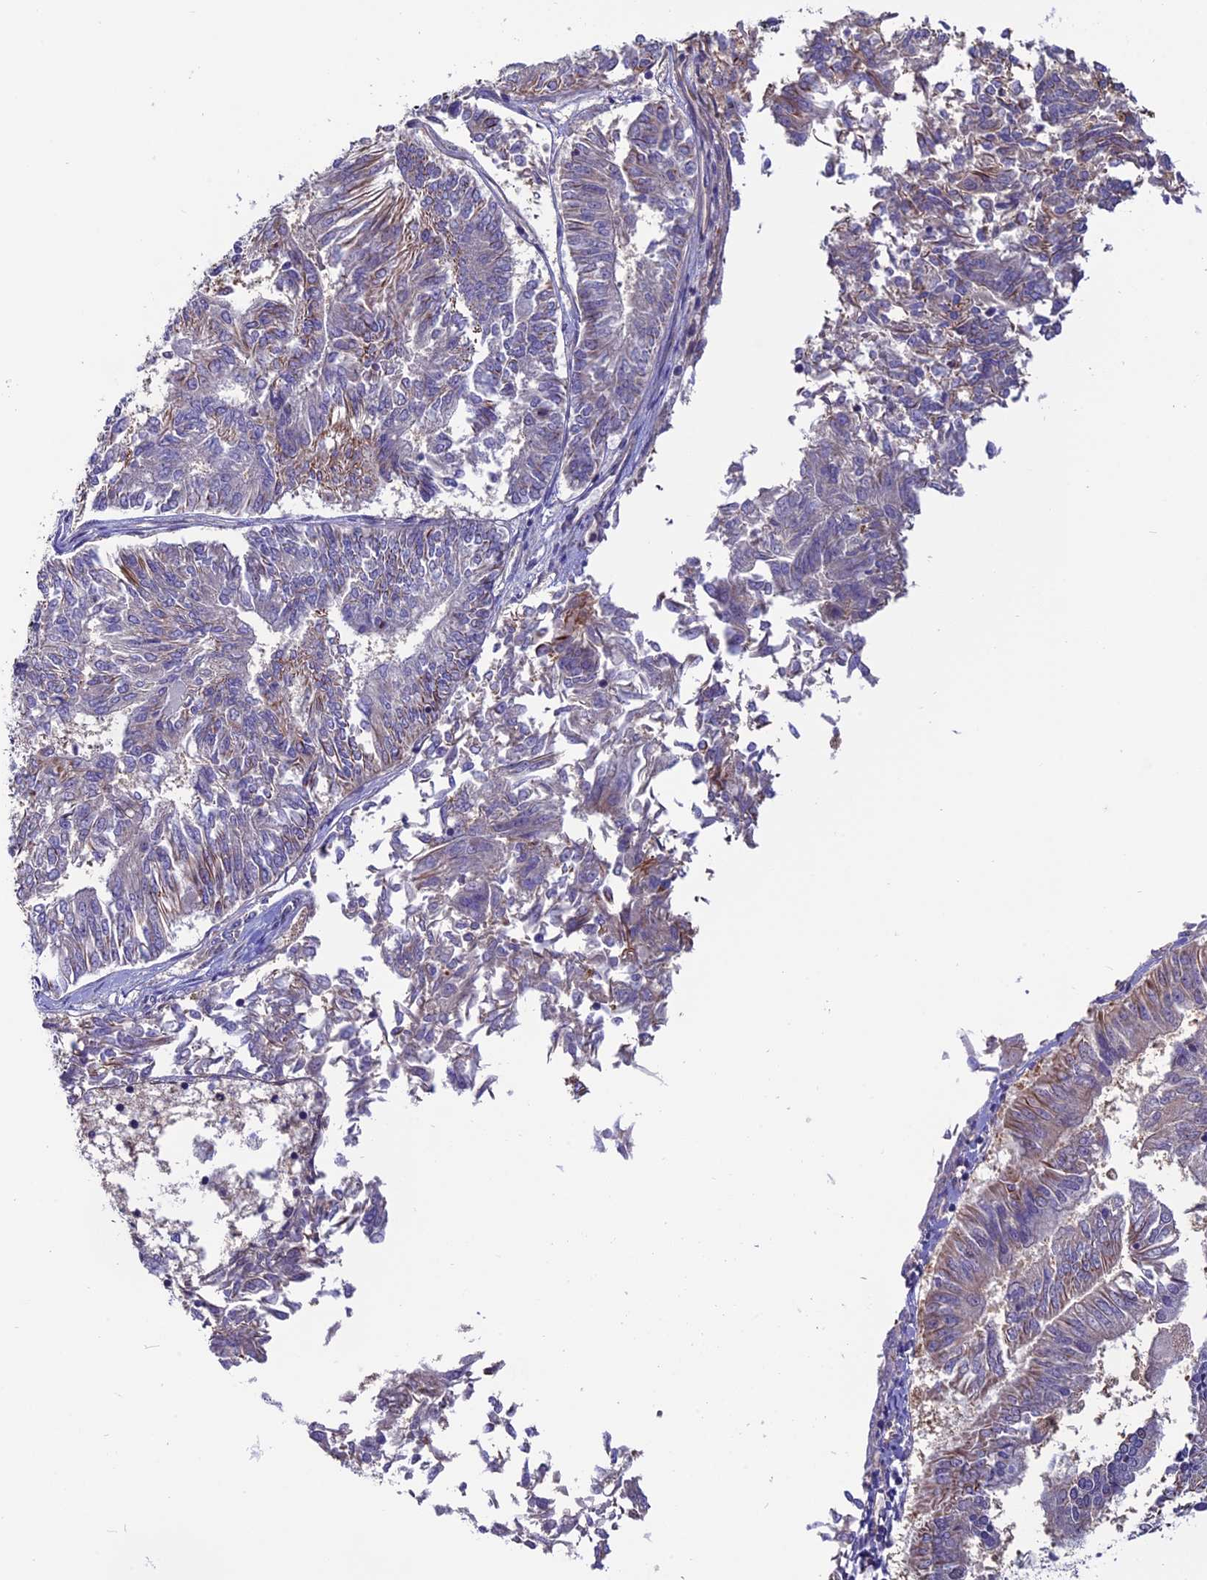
{"staining": {"intensity": "weak", "quantity": "<25%", "location": "cytoplasmic/membranous"}, "tissue": "endometrial cancer", "cell_type": "Tumor cells", "image_type": "cancer", "snomed": [{"axis": "morphology", "description": "Adenocarcinoma, NOS"}, {"axis": "topography", "description": "Endometrium"}], "caption": "Endometrial cancer (adenocarcinoma) was stained to show a protein in brown. There is no significant positivity in tumor cells.", "gene": "PDILT", "patient": {"sex": "female", "age": 58}}